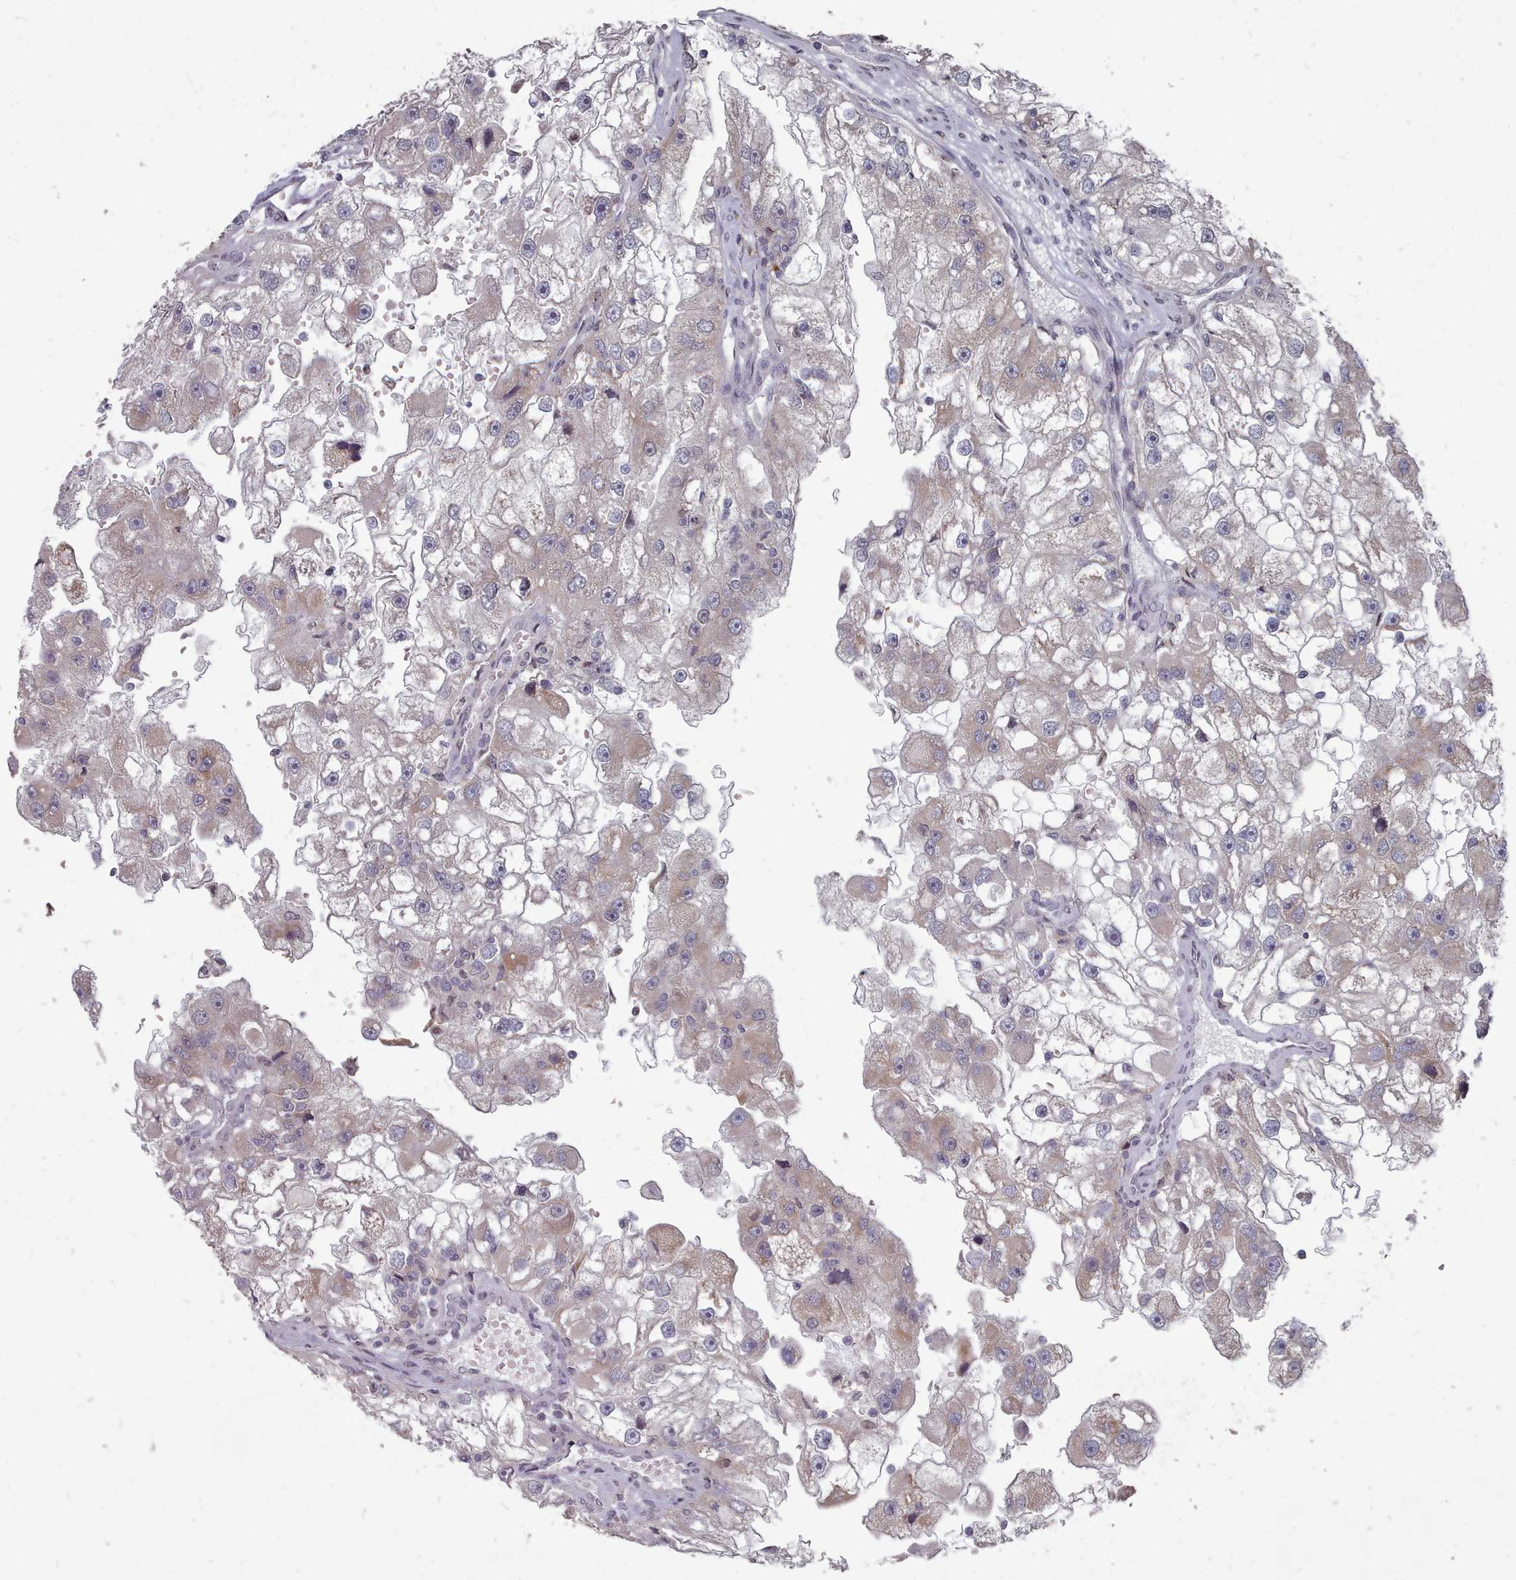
{"staining": {"intensity": "weak", "quantity": "25%-75%", "location": "cytoplasmic/membranous"}, "tissue": "renal cancer", "cell_type": "Tumor cells", "image_type": "cancer", "snomed": [{"axis": "morphology", "description": "Adenocarcinoma, NOS"}, {"axis": "topography", "description": "Kidney"}], "caption": "Immunohistochemical staining of human renal cancer exhibits low levels of weak cytoplasmic/membranous staining in approximately 25%-75% of tumor cells. The staining was performed using DAB, with brown indicating positive protein expression. Nuclei are stained blue with hematoxylin.", "gene": "ACKR3", "patient": {"sex": "male", "age": 63}}